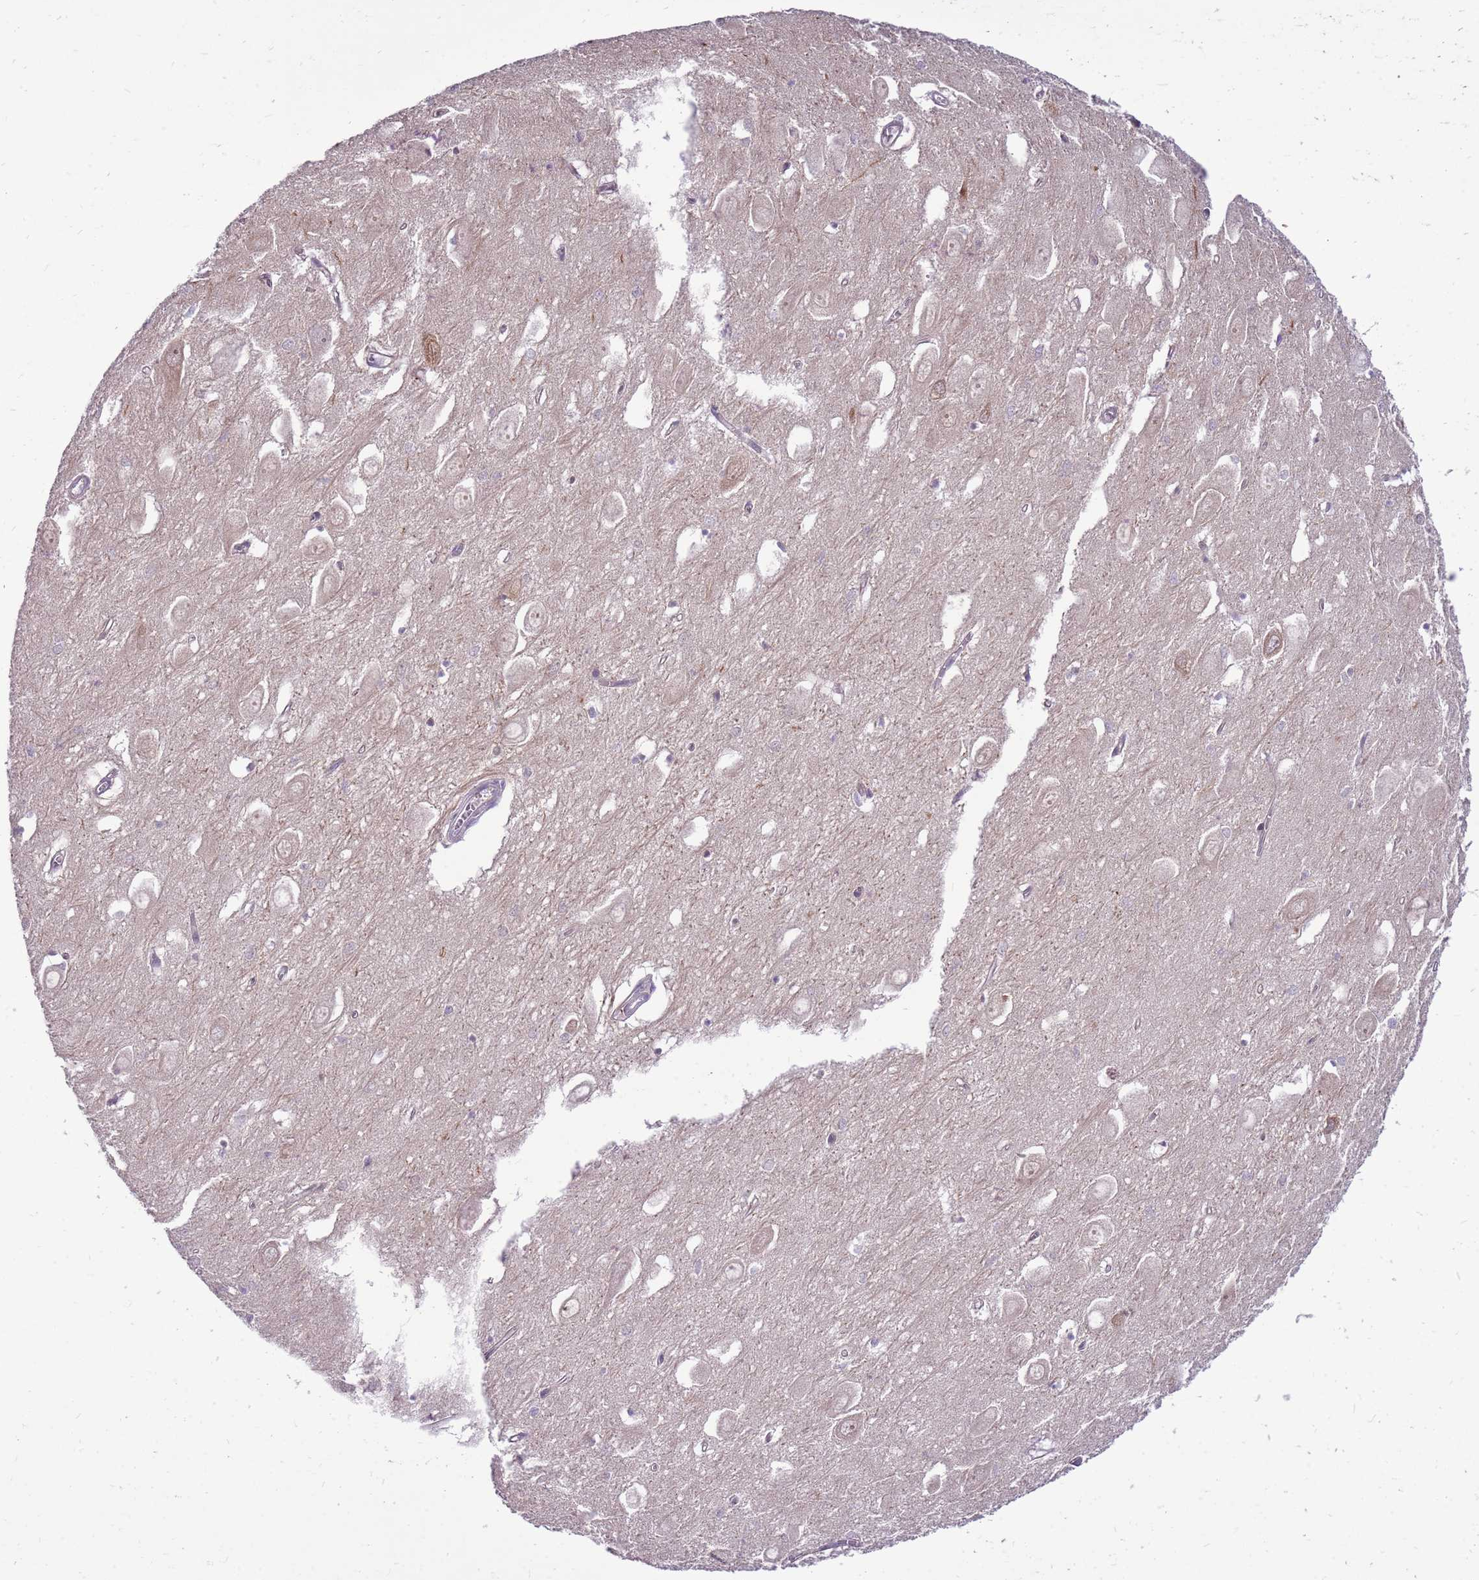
{"staining": {"intensity": "negative", "quantity": "none", "location": "none"}, "tissue": "hippocampus", "cell_type": "Glial cells", "image_type": "normal", "snomed": [{"axis": "morphology", "description": "Normal tissue, NOS"}, {"axis": "topography", "description": "Hippocampus"}], "caption": "Immunohistochemistry image of benign hippocampus: hippocampus stained with DAB (3,3'-diaminobenzidine) exhibits no significant protein staining in glial cells.", "gene": "WDR90", "patient": {"sex": "female", "age": 64}}